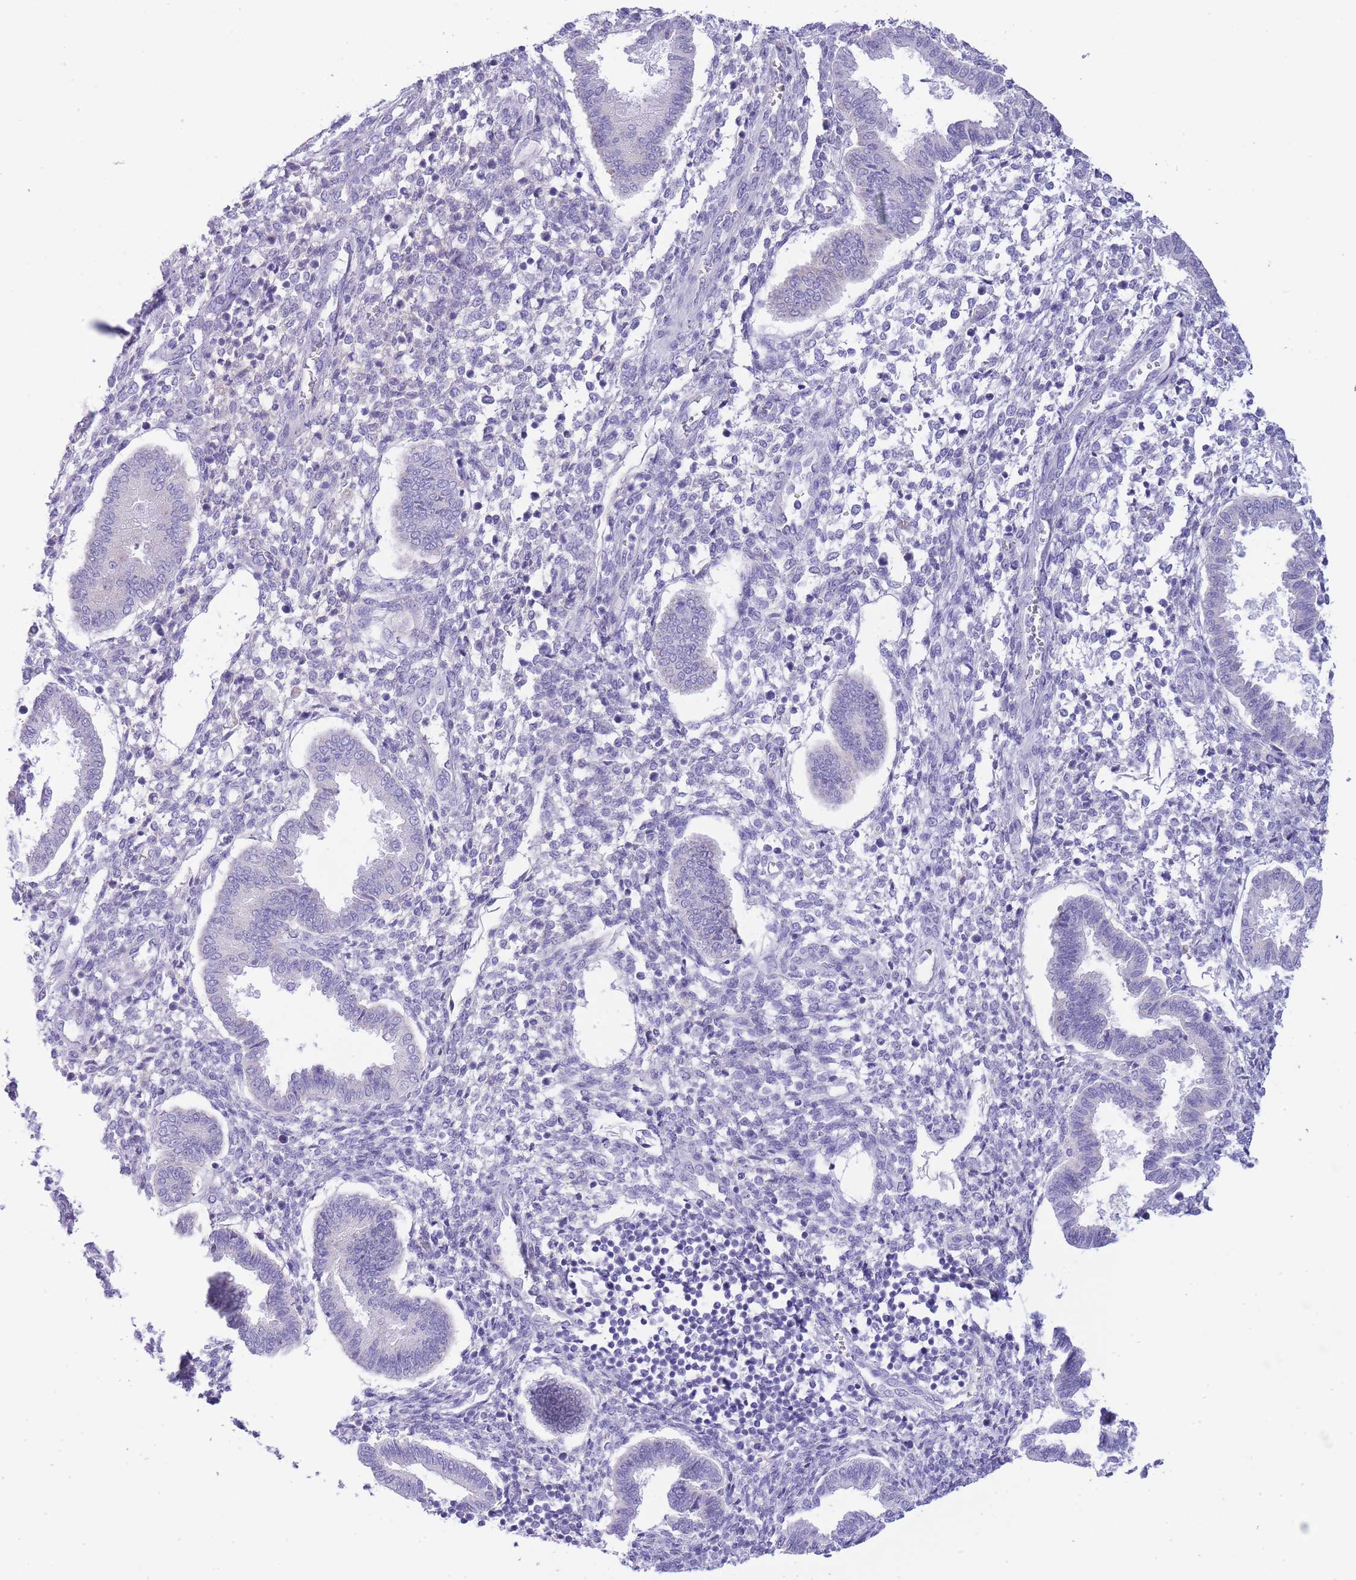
{"staining": {"intensity": "negative", "quantity": "none", "location": "none"}, "tissue": "endometrium", "cell_type": "Cells in endometrial stroma", "image_type": "normal", "snomed": [{"axis": "morphology", "description": "Normal tissue, NOS"}, {"axis": "topography", "description": "Endometrium"}], "caption": "IHC of normal human endometrium shows no staining in cells in endometrial stroma.", "gene": "ASAP3", "patient": {"sex": "female", "age": 24}}